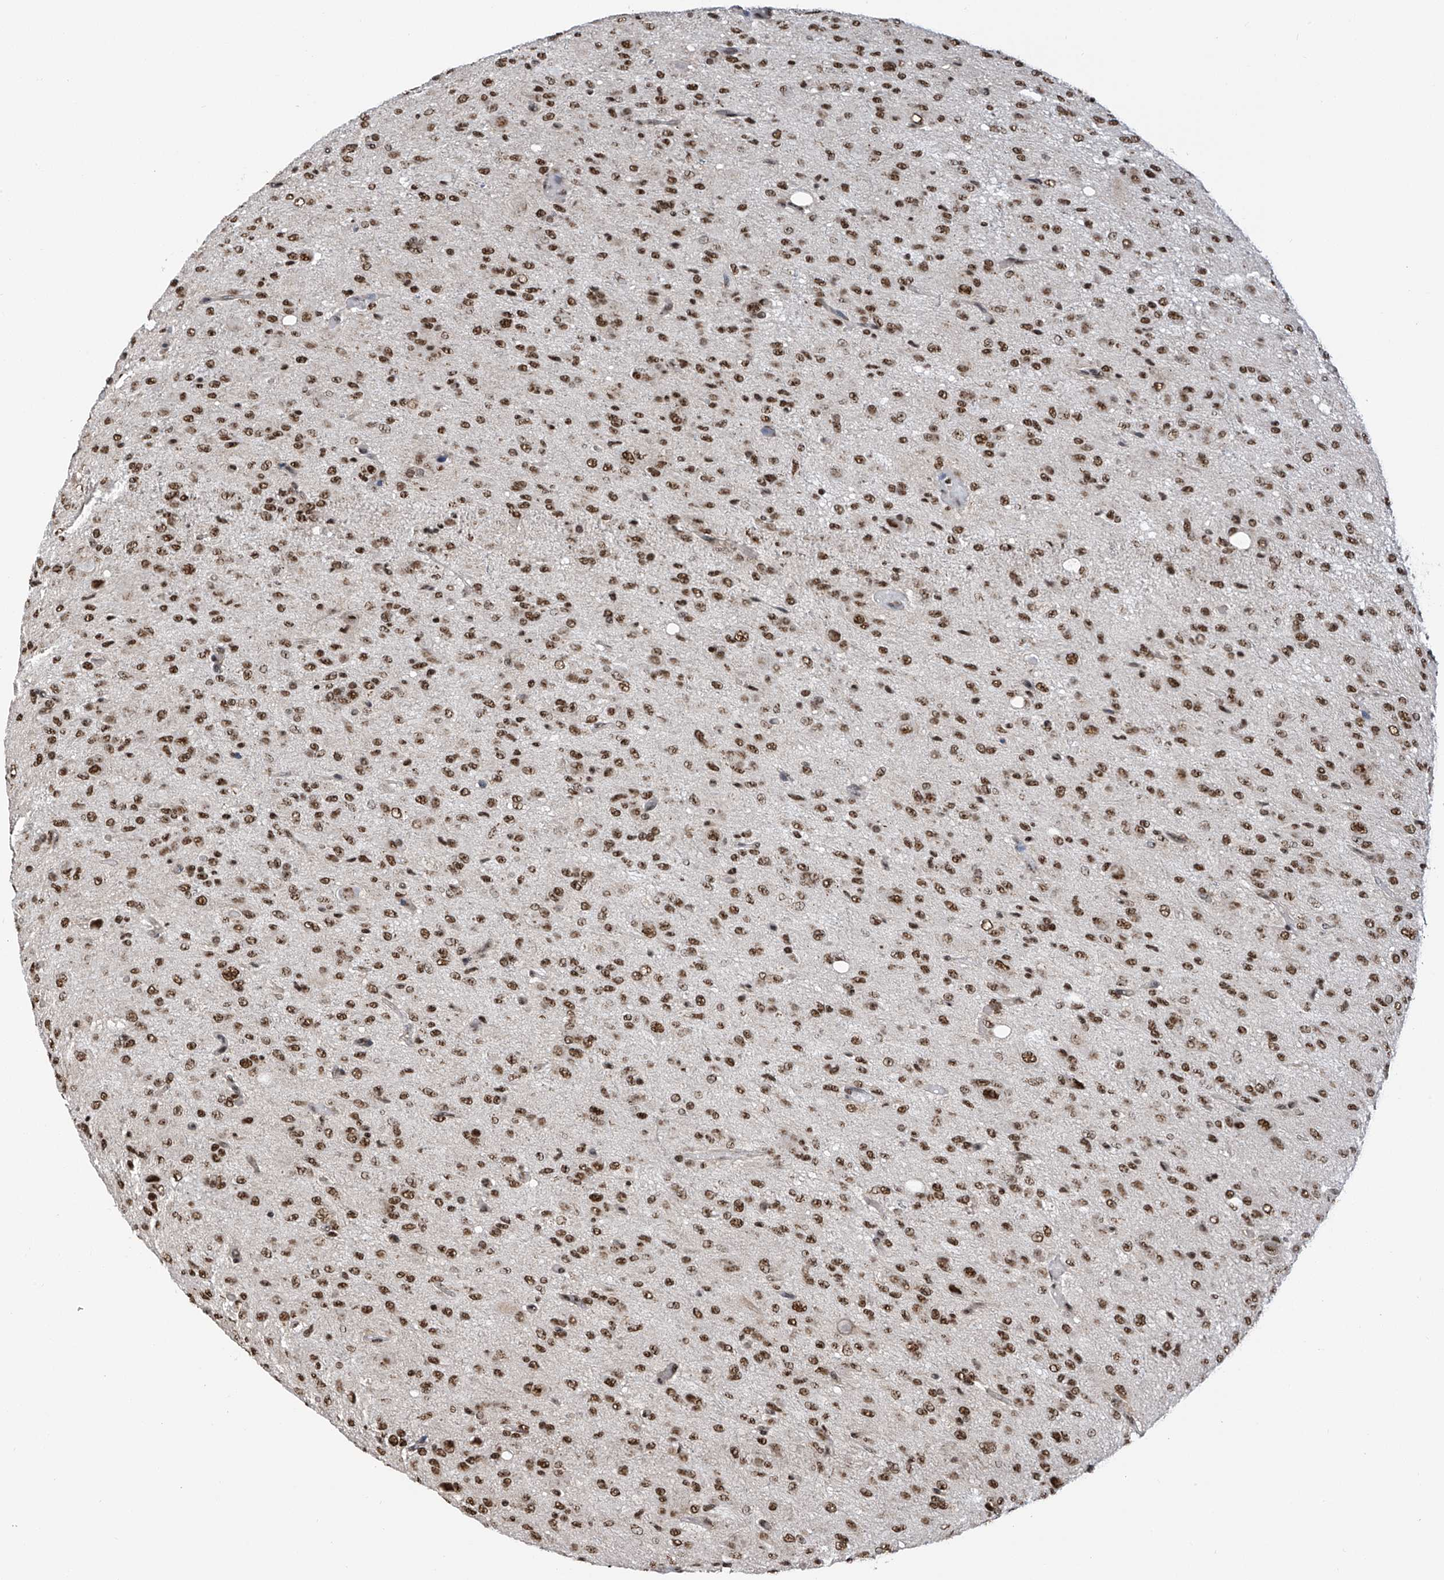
{"staining": {"intensity": "strong", "quantity": ">75%", "location": "nuclear"}, "tissue": "glioma", "cell_type": "Tumor cells", "image_type": "cancer", "snomed": [{"axis": "morphology", "description": "Glioma, malignant, High grade"}, {"axis": "topography", "description": "Brain"}], "caption": "Protein expression analysis of human glioma reveals strong nuclear positivity in about >75% of tumor cells.", "gene": "APLF", "patient": {"sex": "female", "age": 59}}